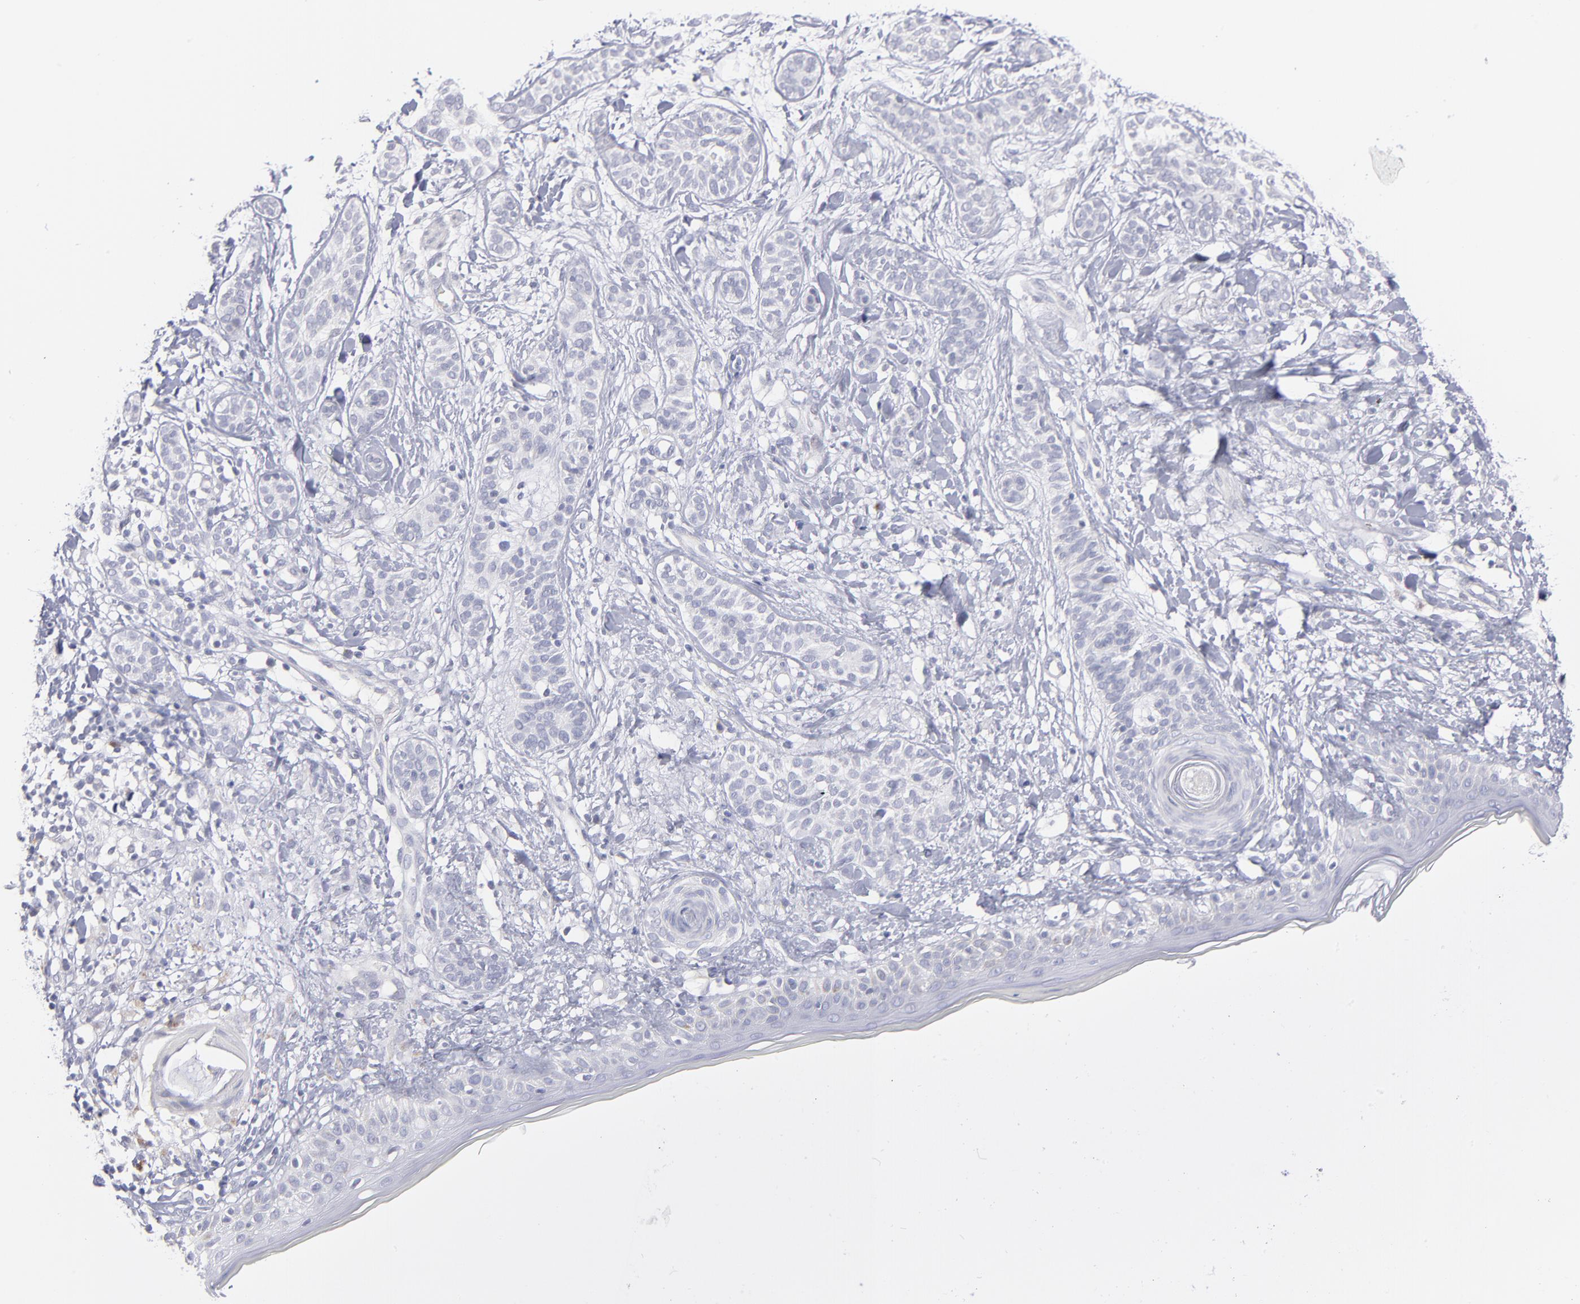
{"staining": {"intensity": "negative", "quantity": "none", "location": "none"}, "tissue": "skin cancer", "cell_type": "Tumor cells", "image_type": "cancer", "snomed": [{"axis": "morphology", "description": "Normal tissue, NOS"}, {"axis": "morphology", "description": "Basal cell carcinoma"}, {"axis": "topography", "description": "Skin"}], "caption": "Immunohistochemistry (IHC) histopathology image of skin cancer (basal cell carcinoma) stained for a protein (brown), which shows no staining in tumor cells. (Stains: DAB (3,3'-diaminobenzidine) immunohistochemistry with hematoxylin counter stain, Microscopy: brightfield microscopy at high magnification).", "gene": "MTHFD2", "patient": {"sex": "male", "age": 63}}